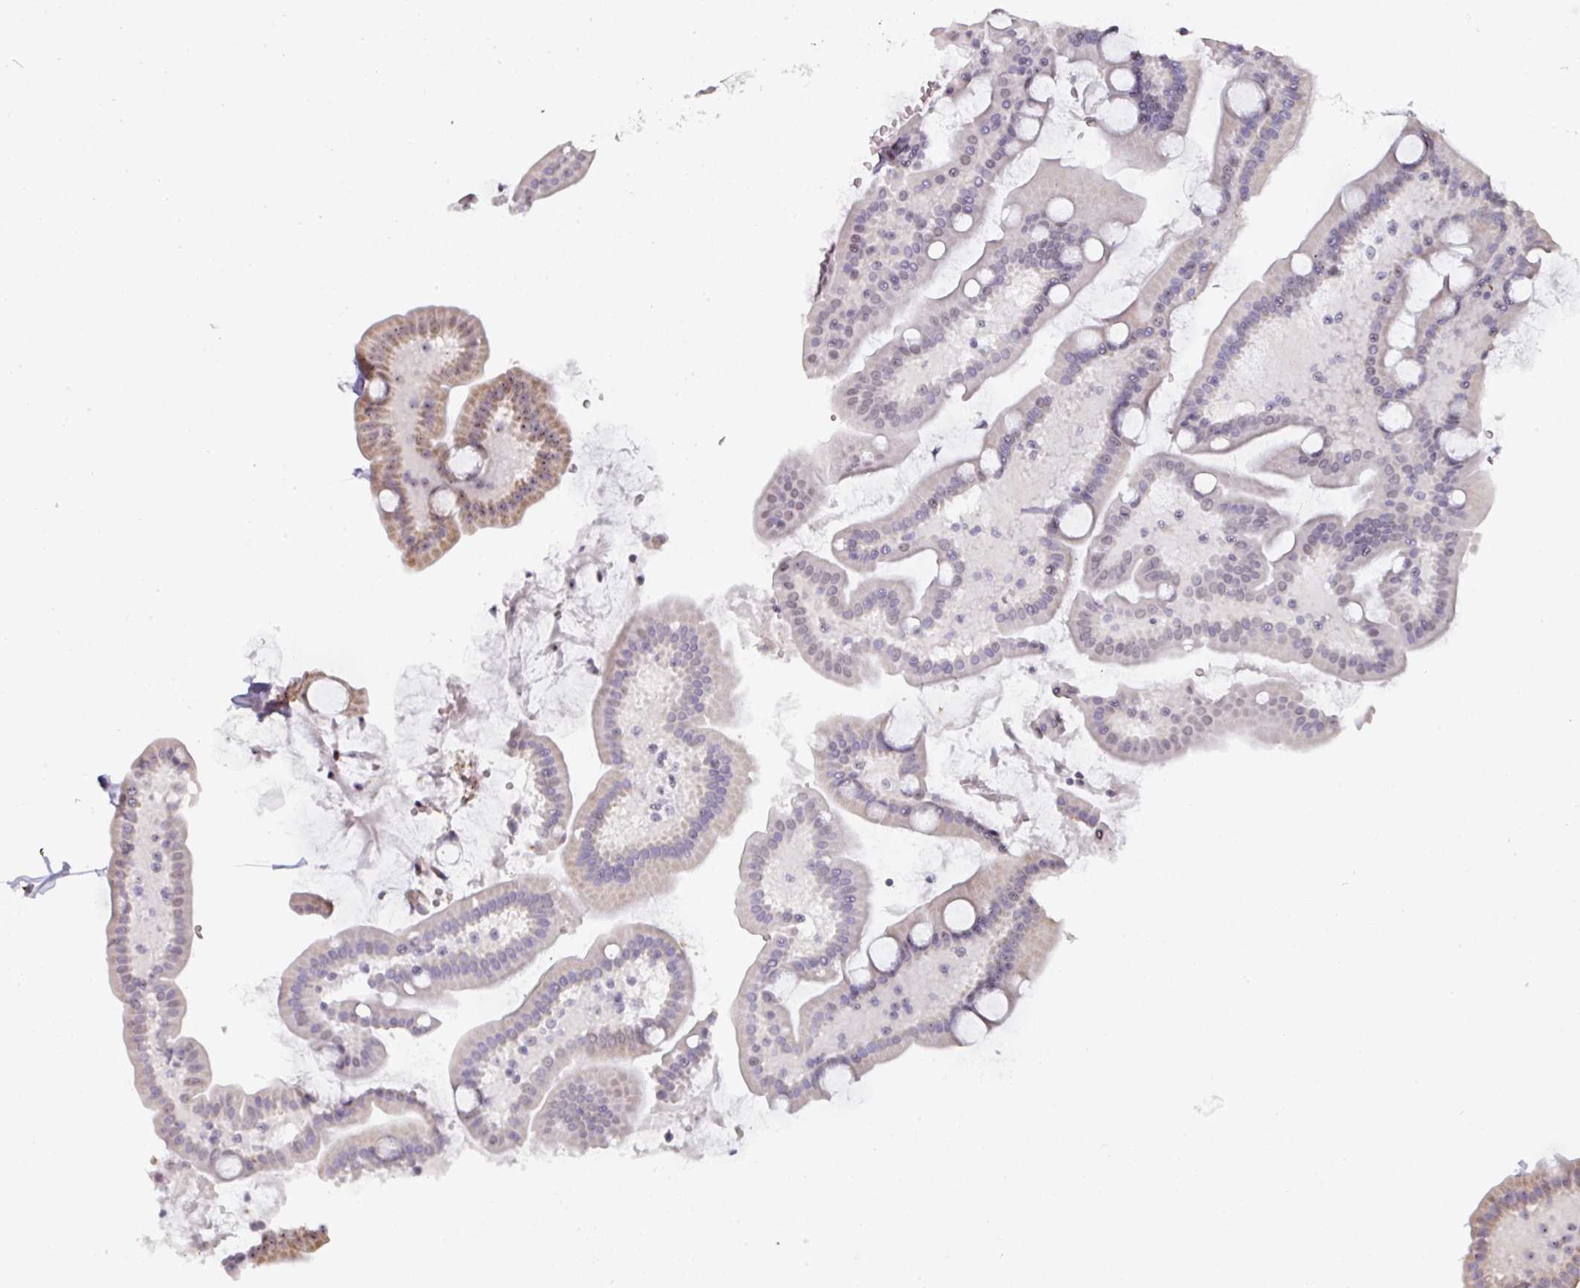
{"staining": {"intensity": "moderate", "quantity": "25%-75%", "location": "cytoplasmic/membranous,nuclear"}, "tissue": "duodenum", "cell_type": "Glandular cells", "image_type": "normal", "snomed": [{"axis": "morphology", "description": "Normal tissue, NOS"}, {"axis": "topography", "description": "Duodenum"}], "caption": "IHC staining of benign duodenum, which shows medium levels of moderate cytoplasmic/membranous,nuclear expression in about 25%-75% of glandular cells indicating moderate cytoplasmic/membranous,nuclear protein expression. The staining was performed using DAB (brown) for protein detection and nuclei were counterstained in hematoxylin (blue).", "gene": "NACC2", "patient": {"sex": "male", "age": 55}}